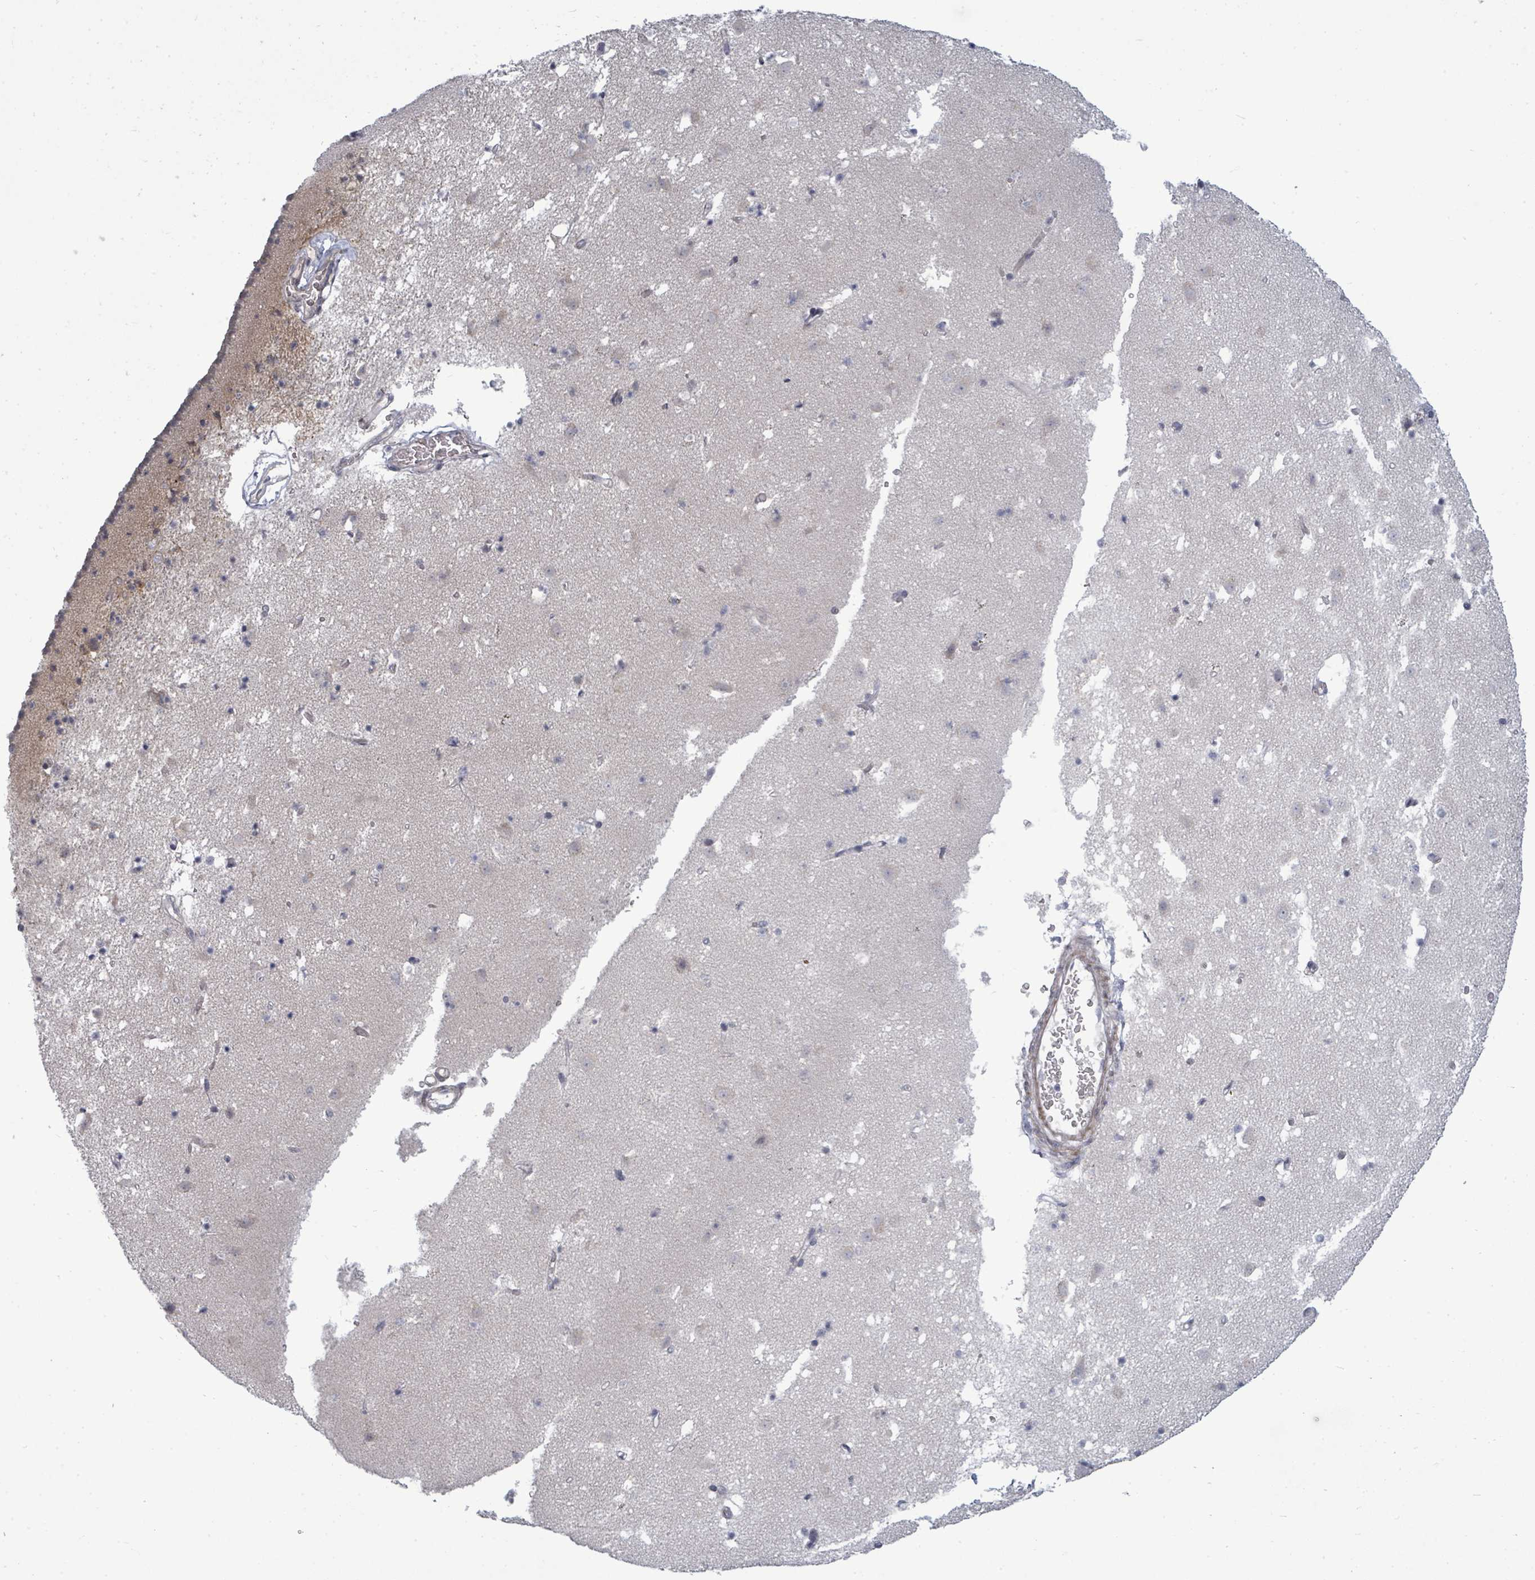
{"staining": {"intensity": "negative", "quantity": "none", "location": "none"}, "tissue": "caudate", "cell_type": "Glial cells", "image_type": "normal", "snomed": [{"axis": "morphology", "description": "Normal tissue, NOS"}, {"axis": "topography", "description": "Lateral ventricle wall"}], "caption": "DAB immunohistochemical staining of benign caudate exhibits no significant staining in glial cells.", "gene": "PTPN20", "patient": {"sex": "male", "age": 58}}